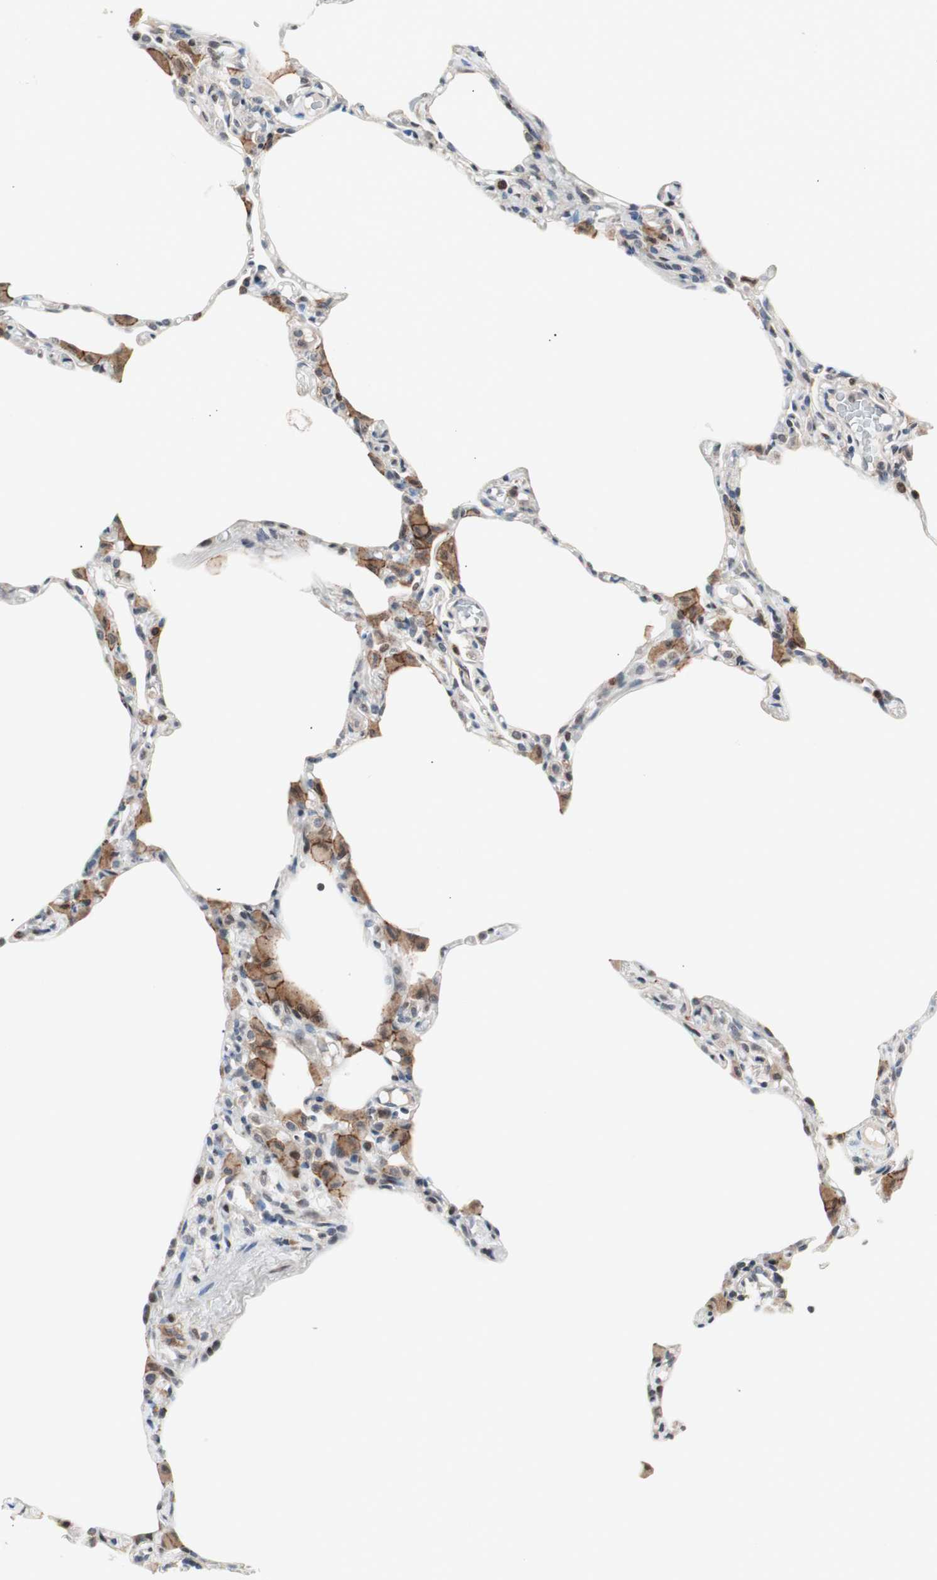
{"staining": {"intensity": "moderate", "quantity": "<25%", "location": "nuclear"}, "tissue": "lung", "cell_type": "Alveolar cells", "image_type": "normal", "snomed": [{"axis": "morphology", "description": "Normal tissue, NOS"}, {"axis": "topography", "description": "Lung"}], "caption": "Immunohistochemical staining of benign human lung displays <25% levels of moderate nuclear protein positivity in approximately <25% of alveolar cells.", "gene": "POLH", "patient": {"sex": "female", "age": 49}}